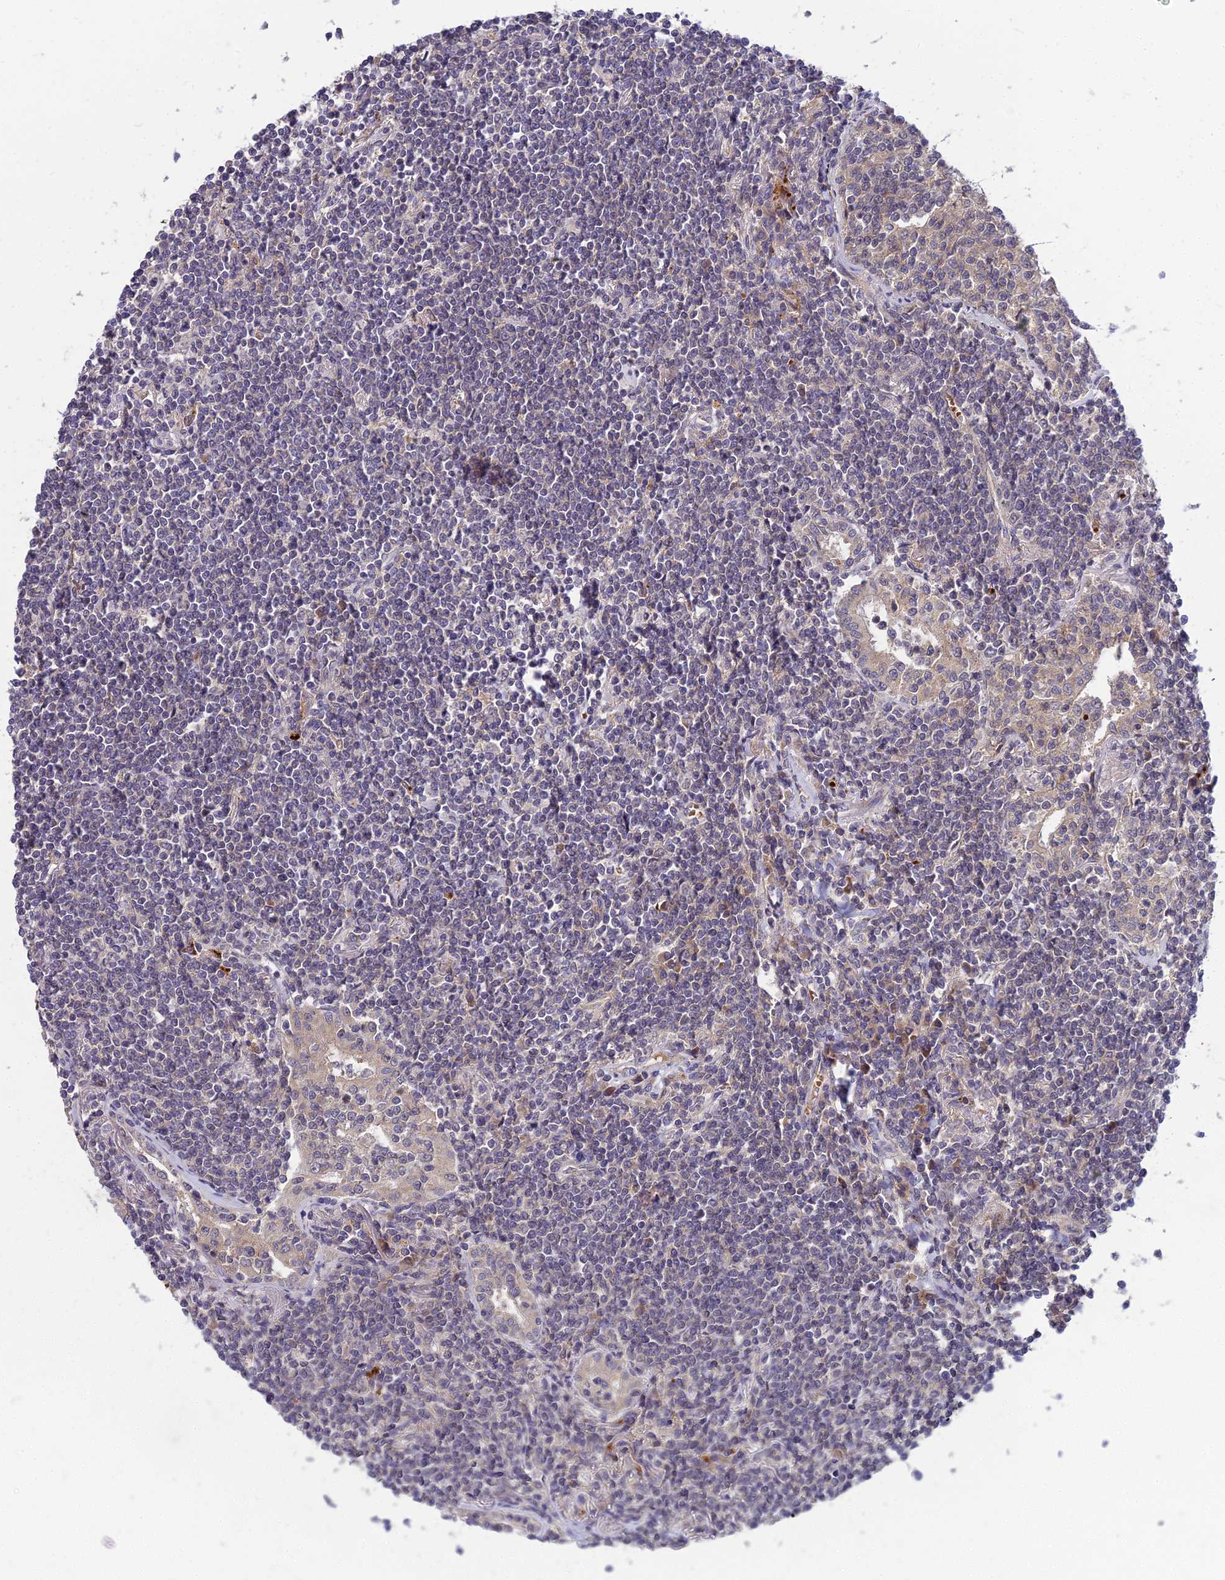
{"staining": {"intensity": "negative", "quantity": "none", "location": "none"}, "tissue": "lymphoma", "cell_type": "Tumor cells", "image_type": "cancer", "snomed": [{"axis": "morphology", "description": "Malignant lymphoma, non-Hodgkin's type, Low grade"}, {"axis": "topography", "description": "Lung"}], "caption": "This is an immunohistochemistry (IHC) histopathology image of malignant lymphoma, non-Hodgkin's type (low-grade). There is no positivity in tumor cells.", "gene": "NPY", "patient": {"sex": "female", "age": 71}}